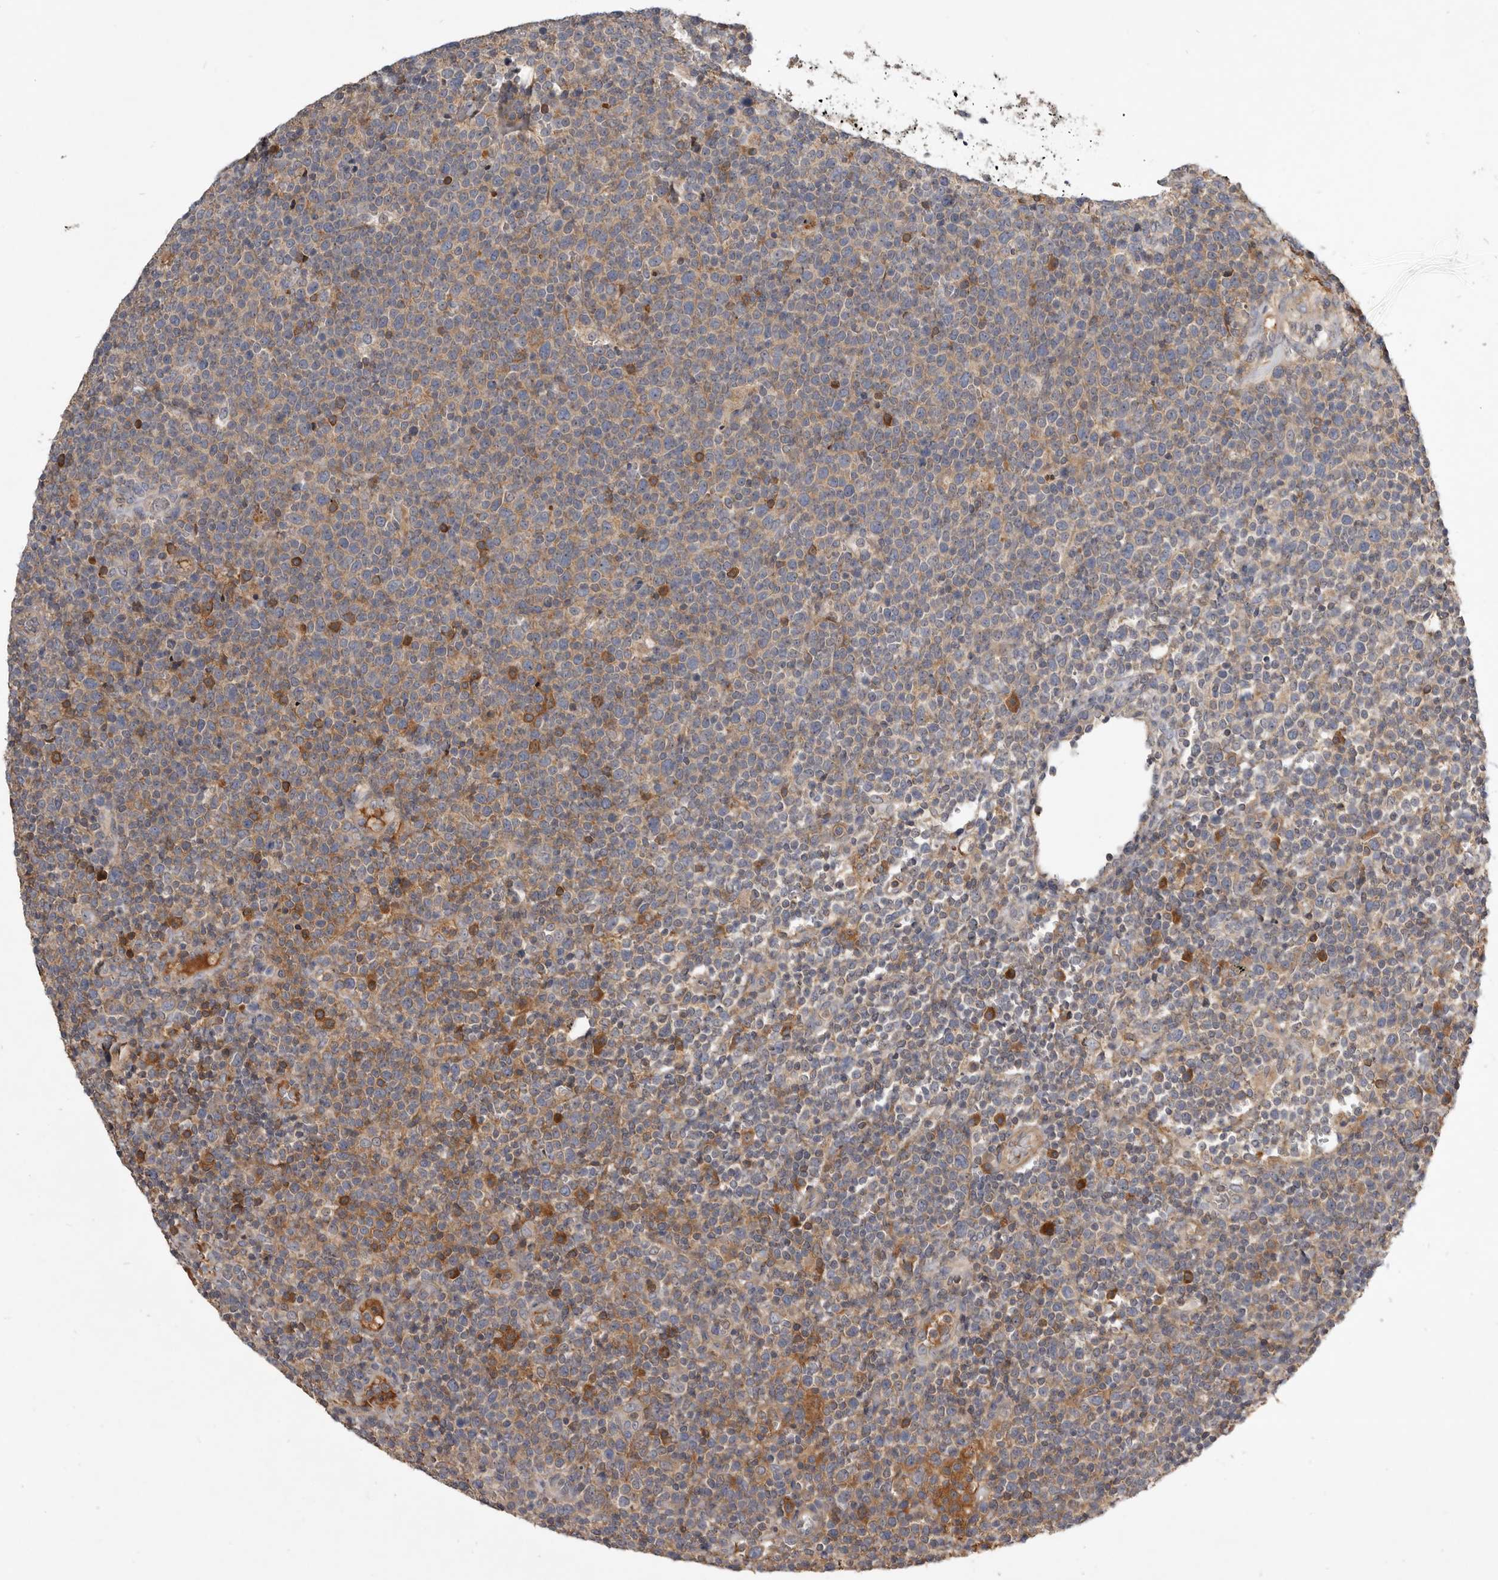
{"staining": {"intensity": "moderate", "quantity": "<25%", "location": "cytoplasmic/membranous"}, "tissue": "lymphoma", "cell_type": "Tumor cells", "image_type": "cancer", "snomed": [{"axis": "morphology", "description": "Malignant lymphoma, non-Hodgkin's type, High grade"}, {"axis": "topography", "description": "Lymph node"}], "caption": "High-magnification brightfield microscopy of high-grade malignant lymphoma, non-Hodgkin's type stained with DAB (brown) and counterstained with hematoxylin (blue). tumor cells exhibit moderate cytoplasmic/membranous staining is present in approximately<25% of cells.", "gene": "TTC39A", "patient": {"sex": "male", "age": 61}}